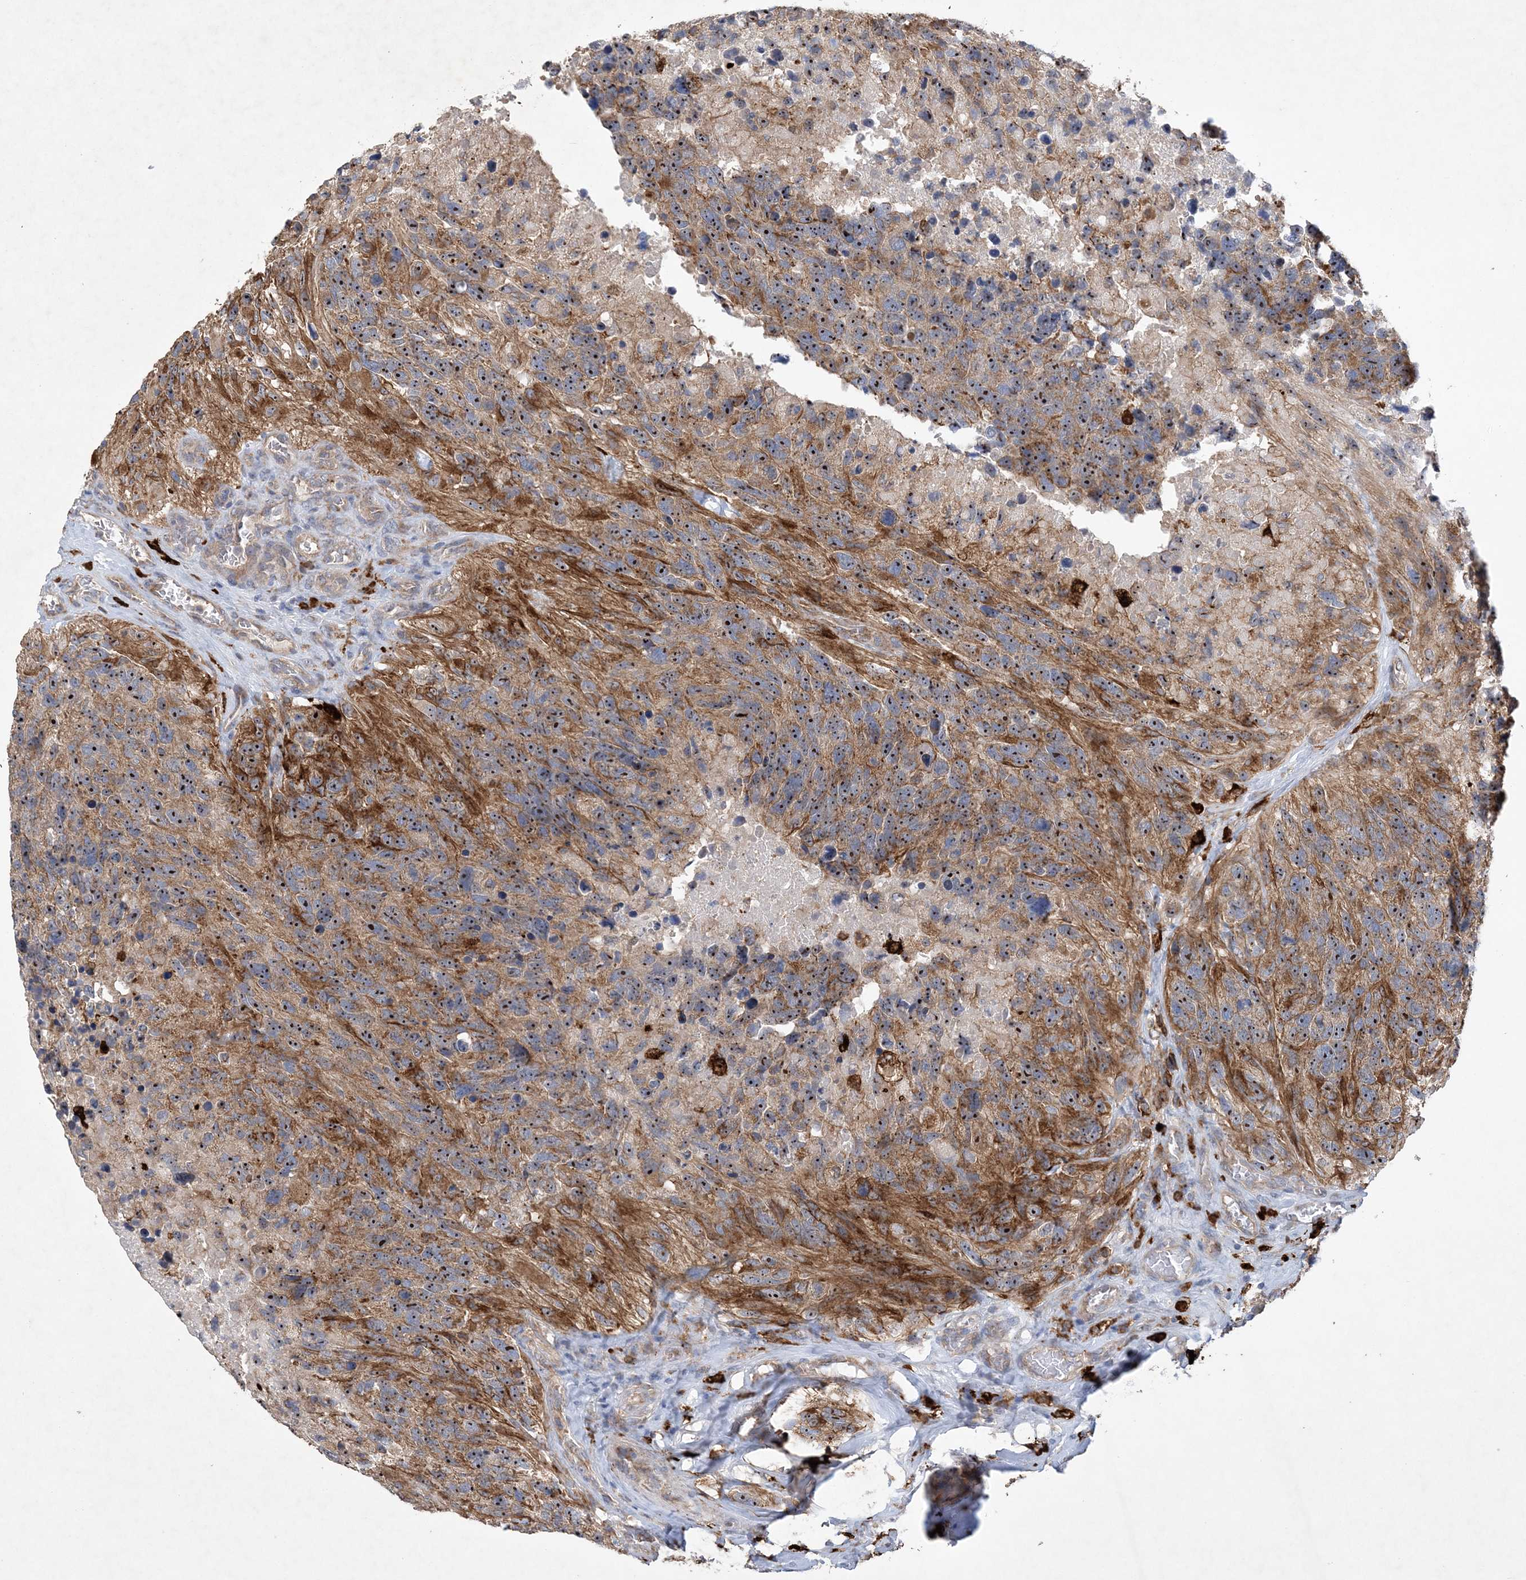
{"staining": {"intensity": "moderate", "quantity": ">75%", "location": "cytoplasmic/membranous,nuclear"}, "tissue": "glioma", "cell_type": "Tumor cells", "image_type": "cancer", "snomed": [{"axis": "morphology", "description": "Glioma, malignant, High grade"}, {"axis": "topography", "description": "Brain"}], "caption": "About >75% of tumor cells in malignant glioma (high-grade) show moderate cytoplasmic/membranous and nuclear protein positivity as visualized by brown immunohistochemical staining.", "gene": "FEZ2", "patient": {"sex": "male", "age": 69}}